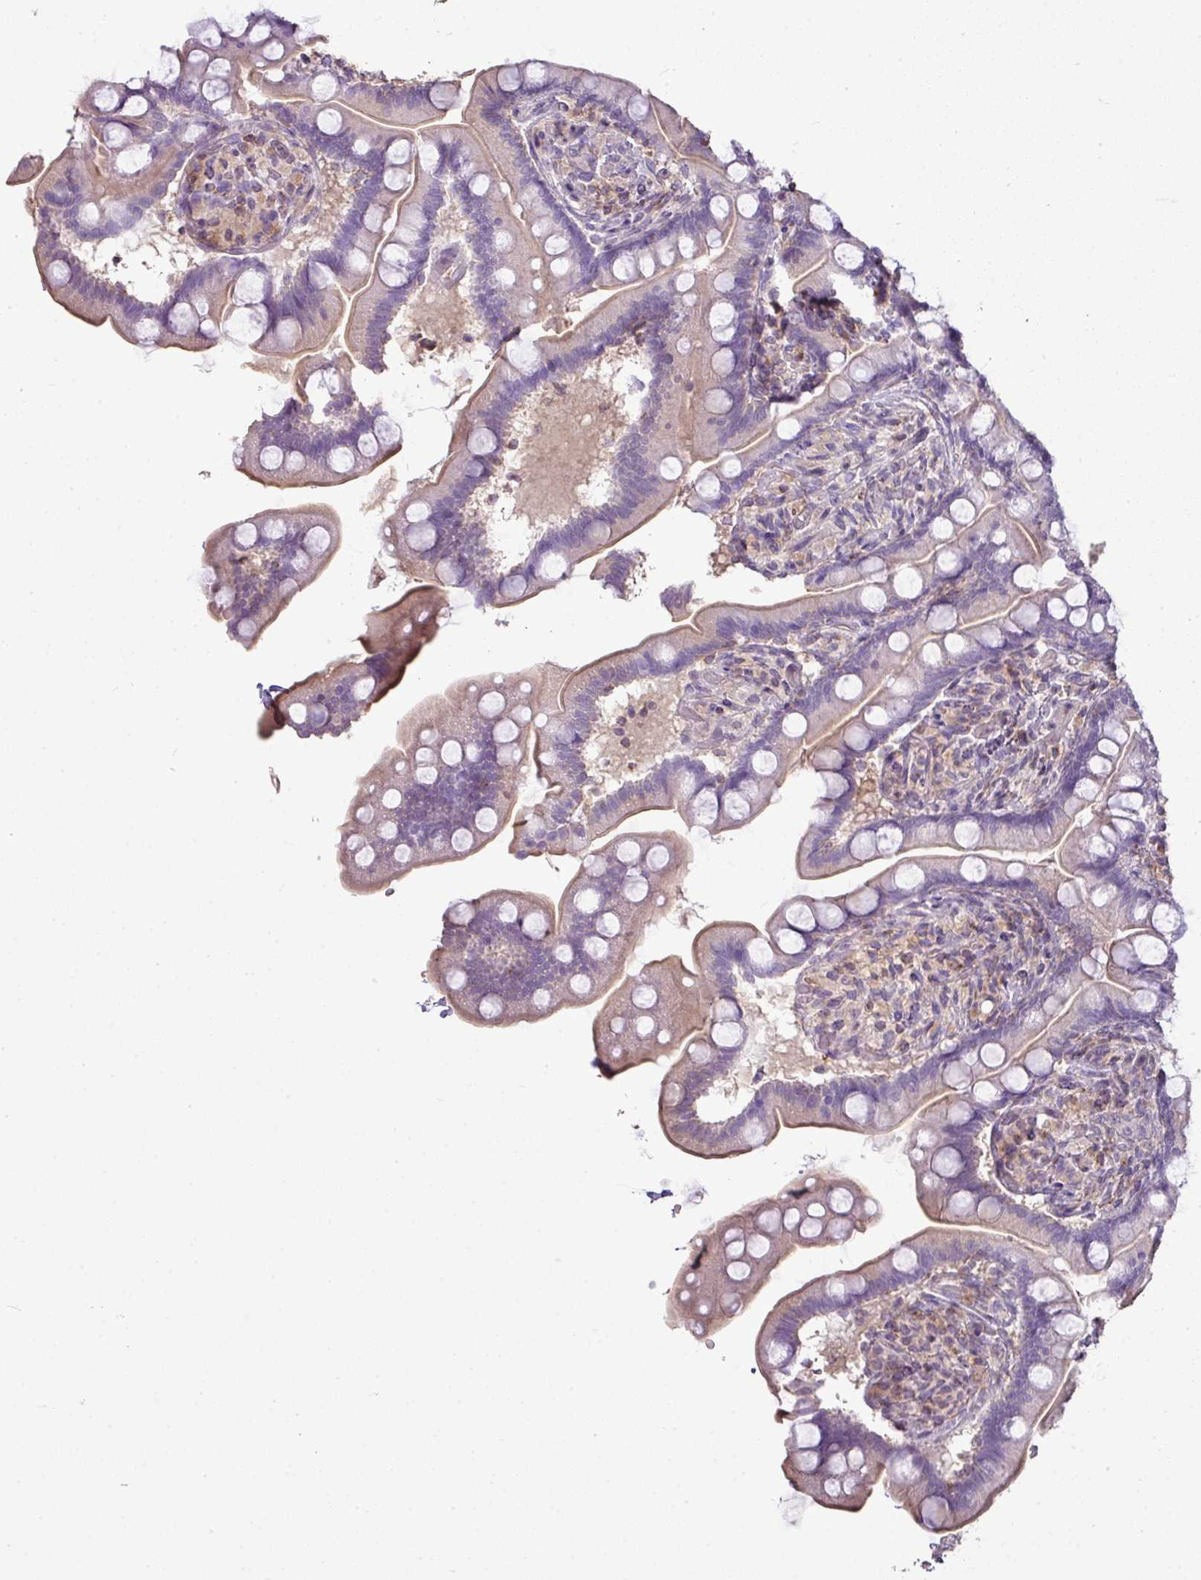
{"staining": {"intensity": "negative", "quantity": "none", "location": "none"}, "tissue": "small intestine", "cell_type": "Glandular cells", "image_type": "normal", "snomed": [{"axis": "morphology", "description": "Normal tissue, NOS"}, {"axis": "topography", "description": "Small intestine"}], "caption": "The histopathology image exhibits no significant staining in glandular cells of small intestine. (Stains: DAB (3,3'-diaminobenzidine) immunohistochemistry (IHC) with hematoxylin counter stain, Microscopy: brightfield microscopy at high magnification).", "gene": "LY9", "patient": {"sex": "female", "age": 64}}